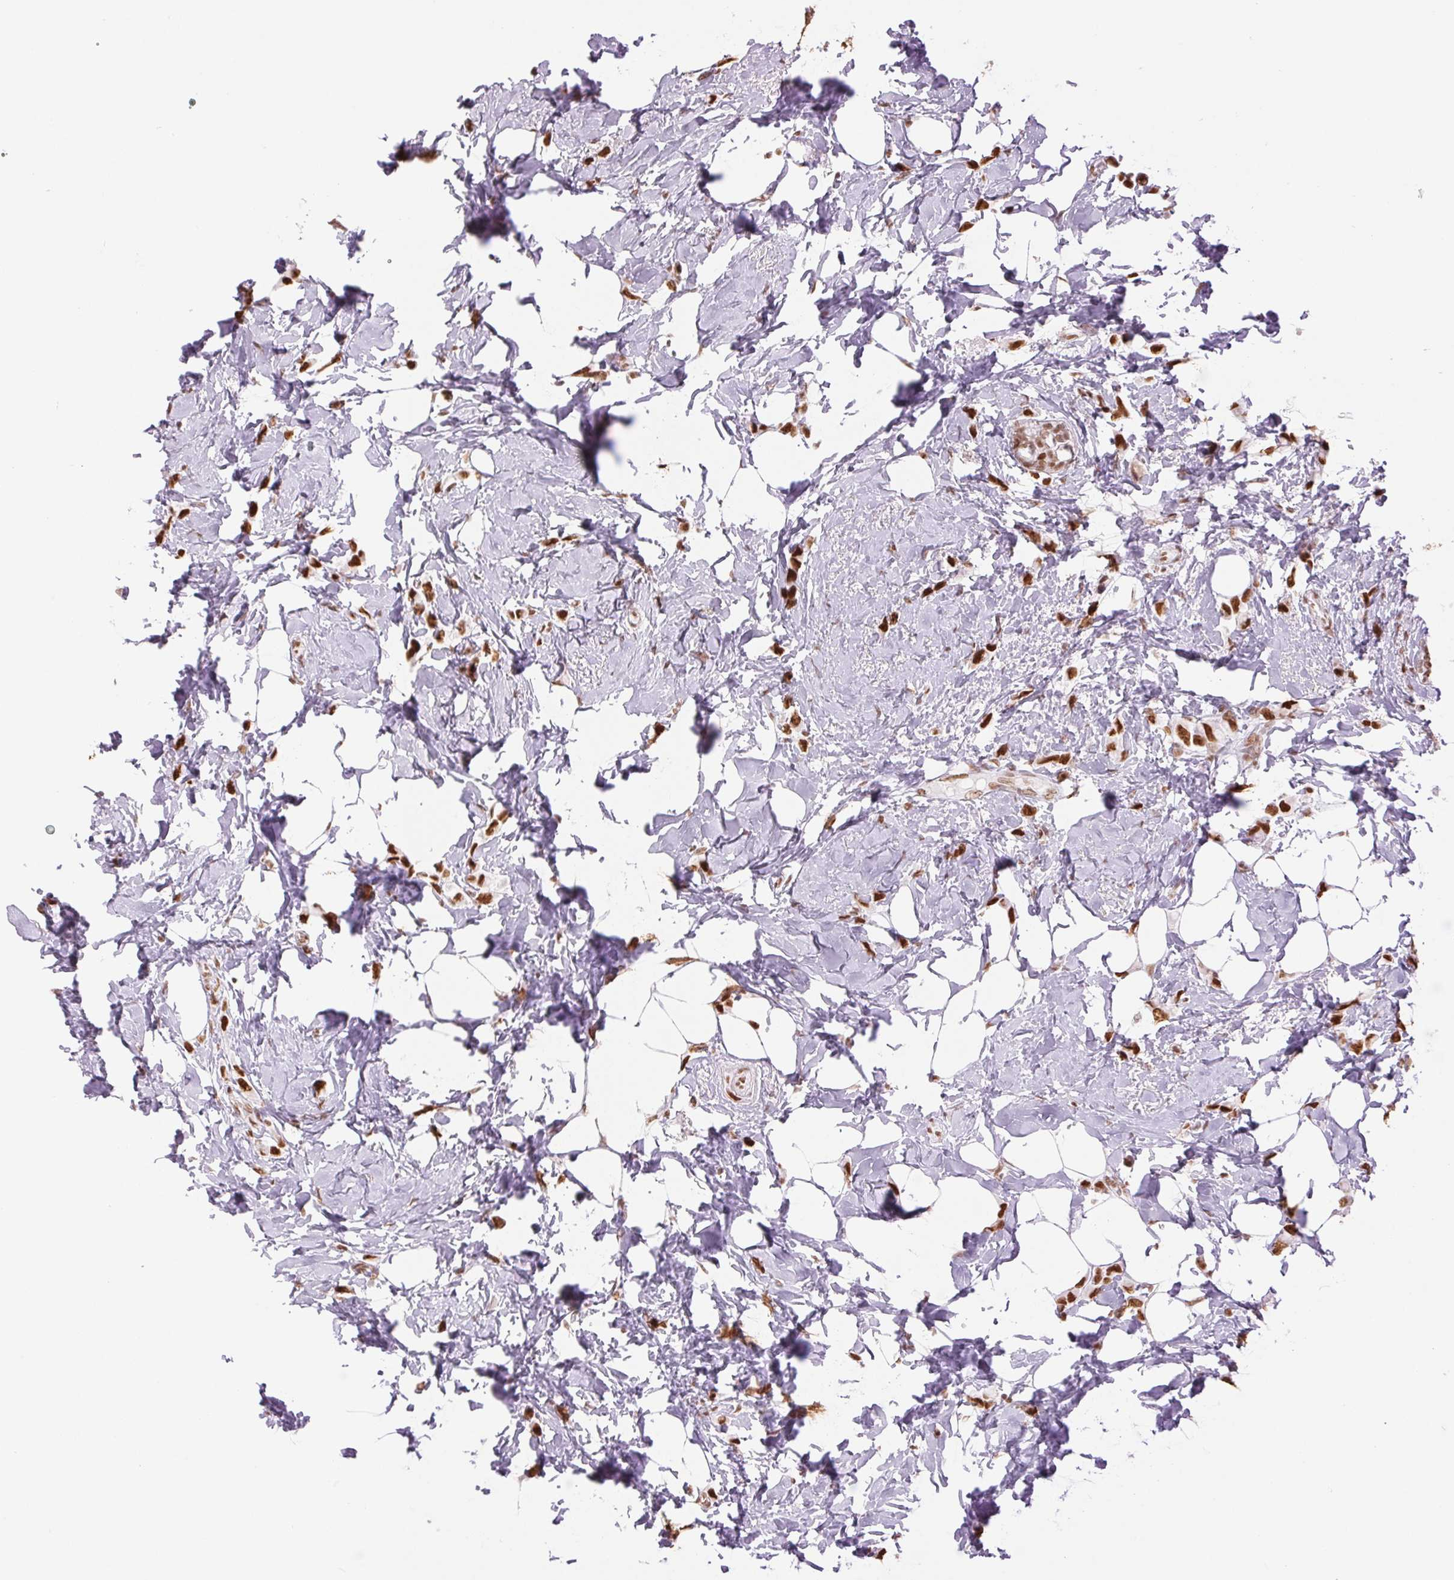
{"staining": {"intensity": "strong", "quantity": ">75%", "location": "nuclear"}, "tissue": "breast cancer", "cell_type": "Tumor cells", "image_type": "cancer", "snomed": [{"axis": "morphology", "description": "Lobular carcinoma"}, {"axis": "topography", "description": "Breast"}], "caption": "Strong nuclear expression for a protein is seen in approximately >75% of tumor cells of breast cancer using immunohistochemistry (IHC).", "gene": "ZFR2", "patient": {"sex": "female", "age": 66}}